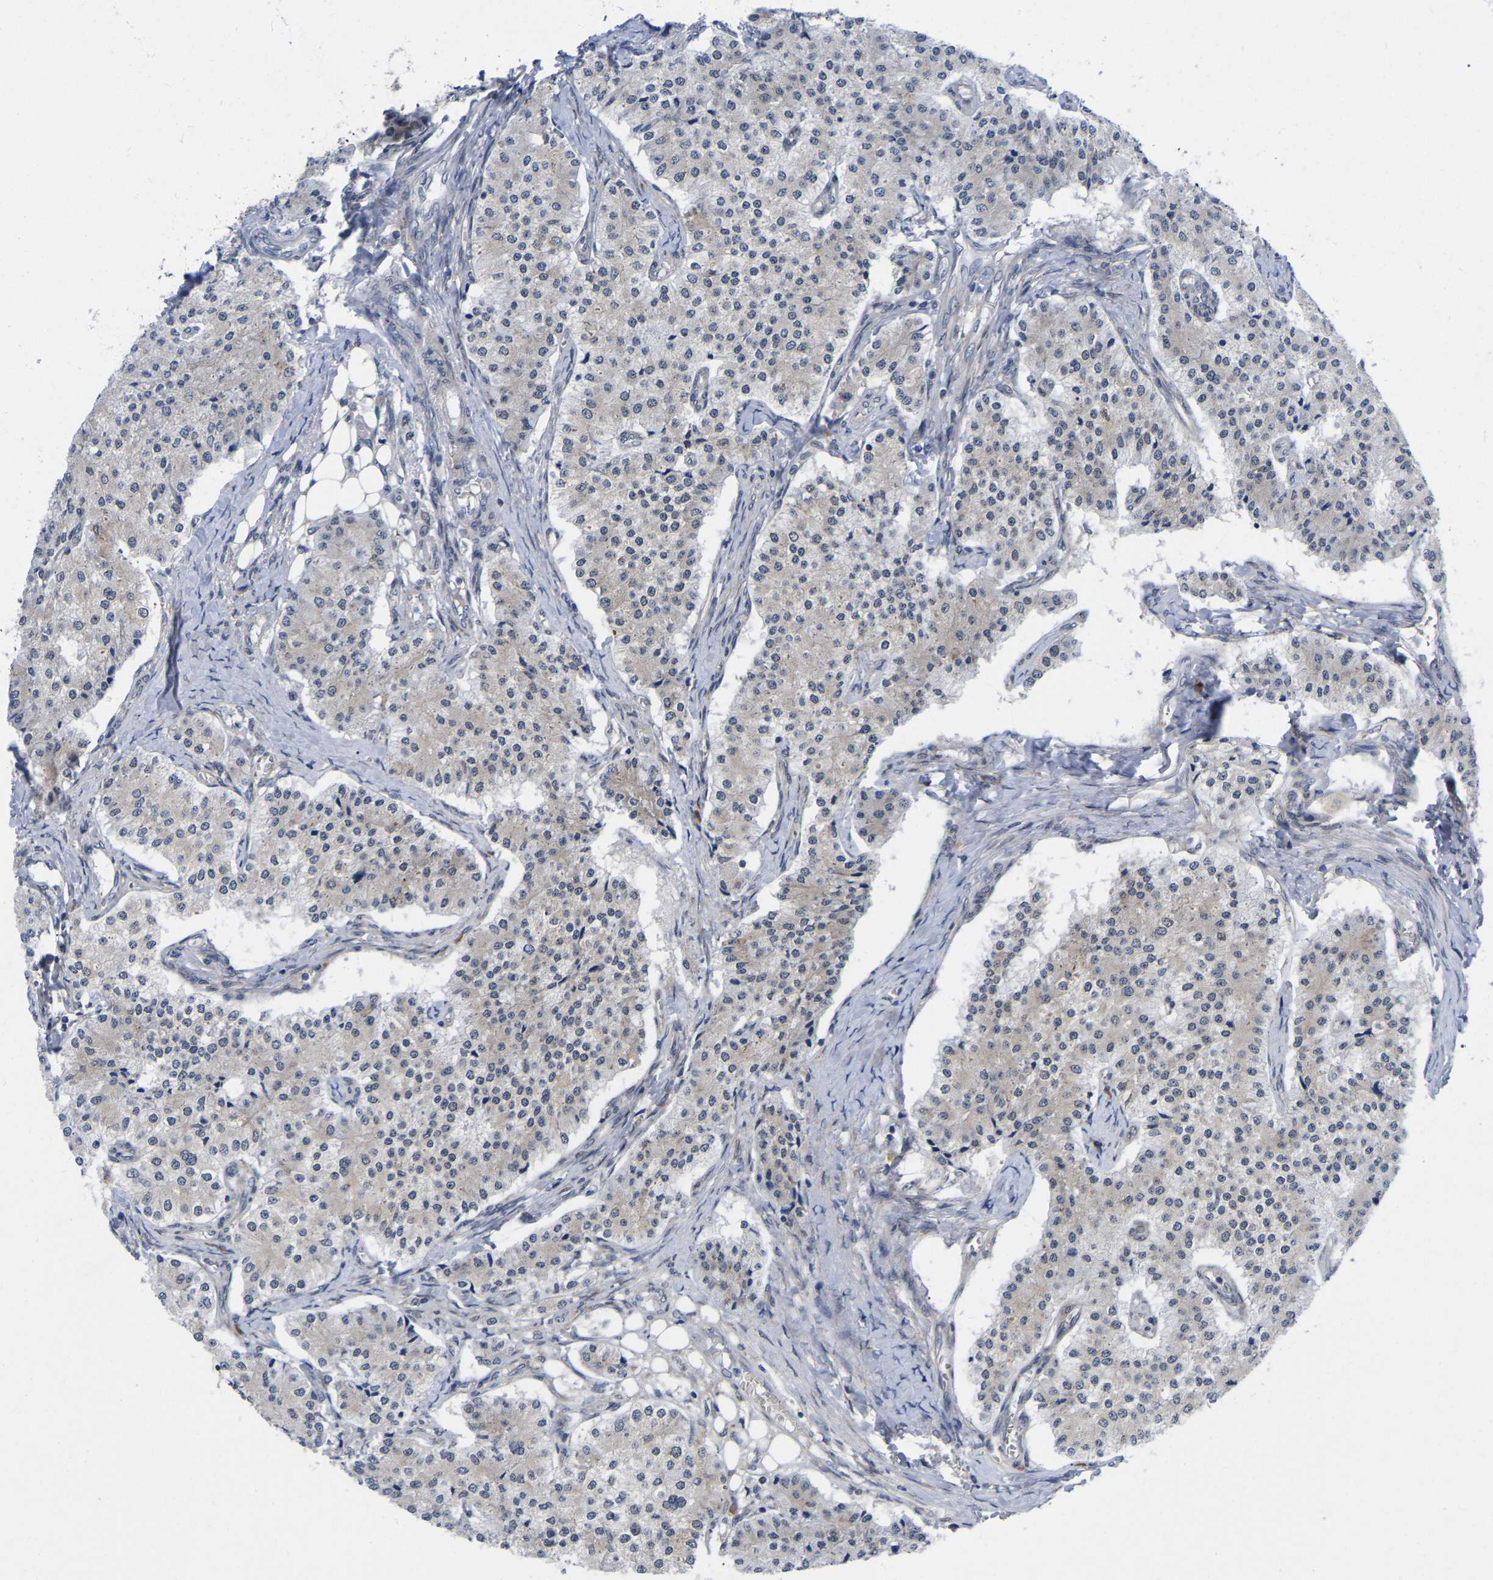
{"staining": {"intensity": "negative", "quantity": "none", "location": "none"}, "tissue": "carcinoid", "cell_type": "Tumor cells", "image_type": "cancer", "snomed": [{"axis": "morphology", "description": "Carcinoid, malignant, NOS"}, {"axis": "topography", "description": "Colon"}], "caption": "Immunohistochemical staining of human carcinoid reveals no significant staining in tumor cells.", "gene": "UBE4B", "patient": {"sex": "female", "age": 52}}